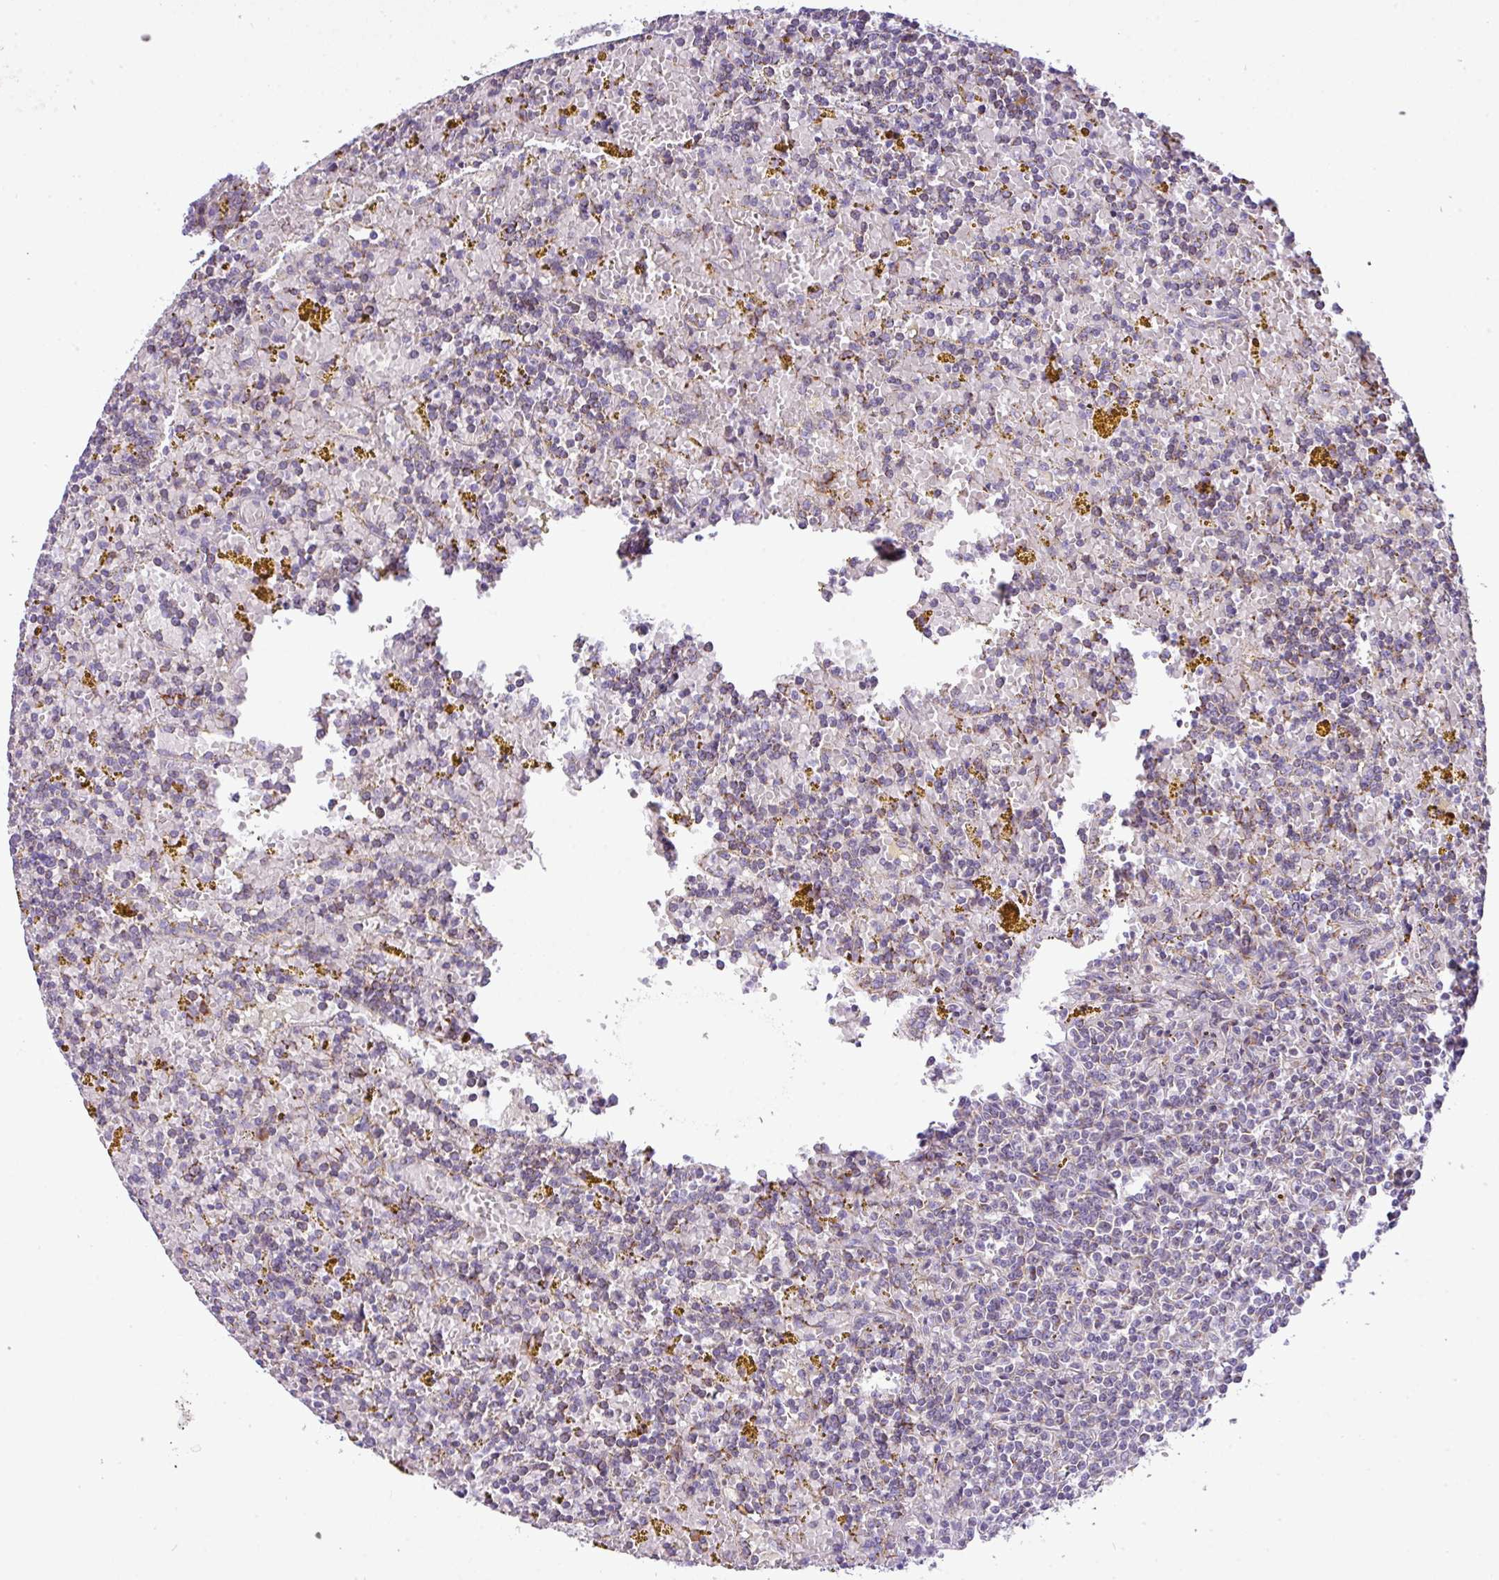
{"staining": {"intensity": "negative", "quantity": "none", "location": "none"}, "tissue": "lymphoma", "cell_type": "Tumor cells", "image_type": "cancer", "snomed": [{"axis": "morphology", "description": "Malignant lymphoma, non-Hodgkin's type, Low grade"}, {"axis": "topography", "description": "Spleen"}, {"axis": "topography", "description": "Lymph node"}], "caption": "Photomicrograph shows no protein positivity in tumor cells of malignant lymphoma, non-Hodgkin's type (low-grade) tissue.", "gene": "CFAP97", "patient": {"sex": "female", "age": 66}}